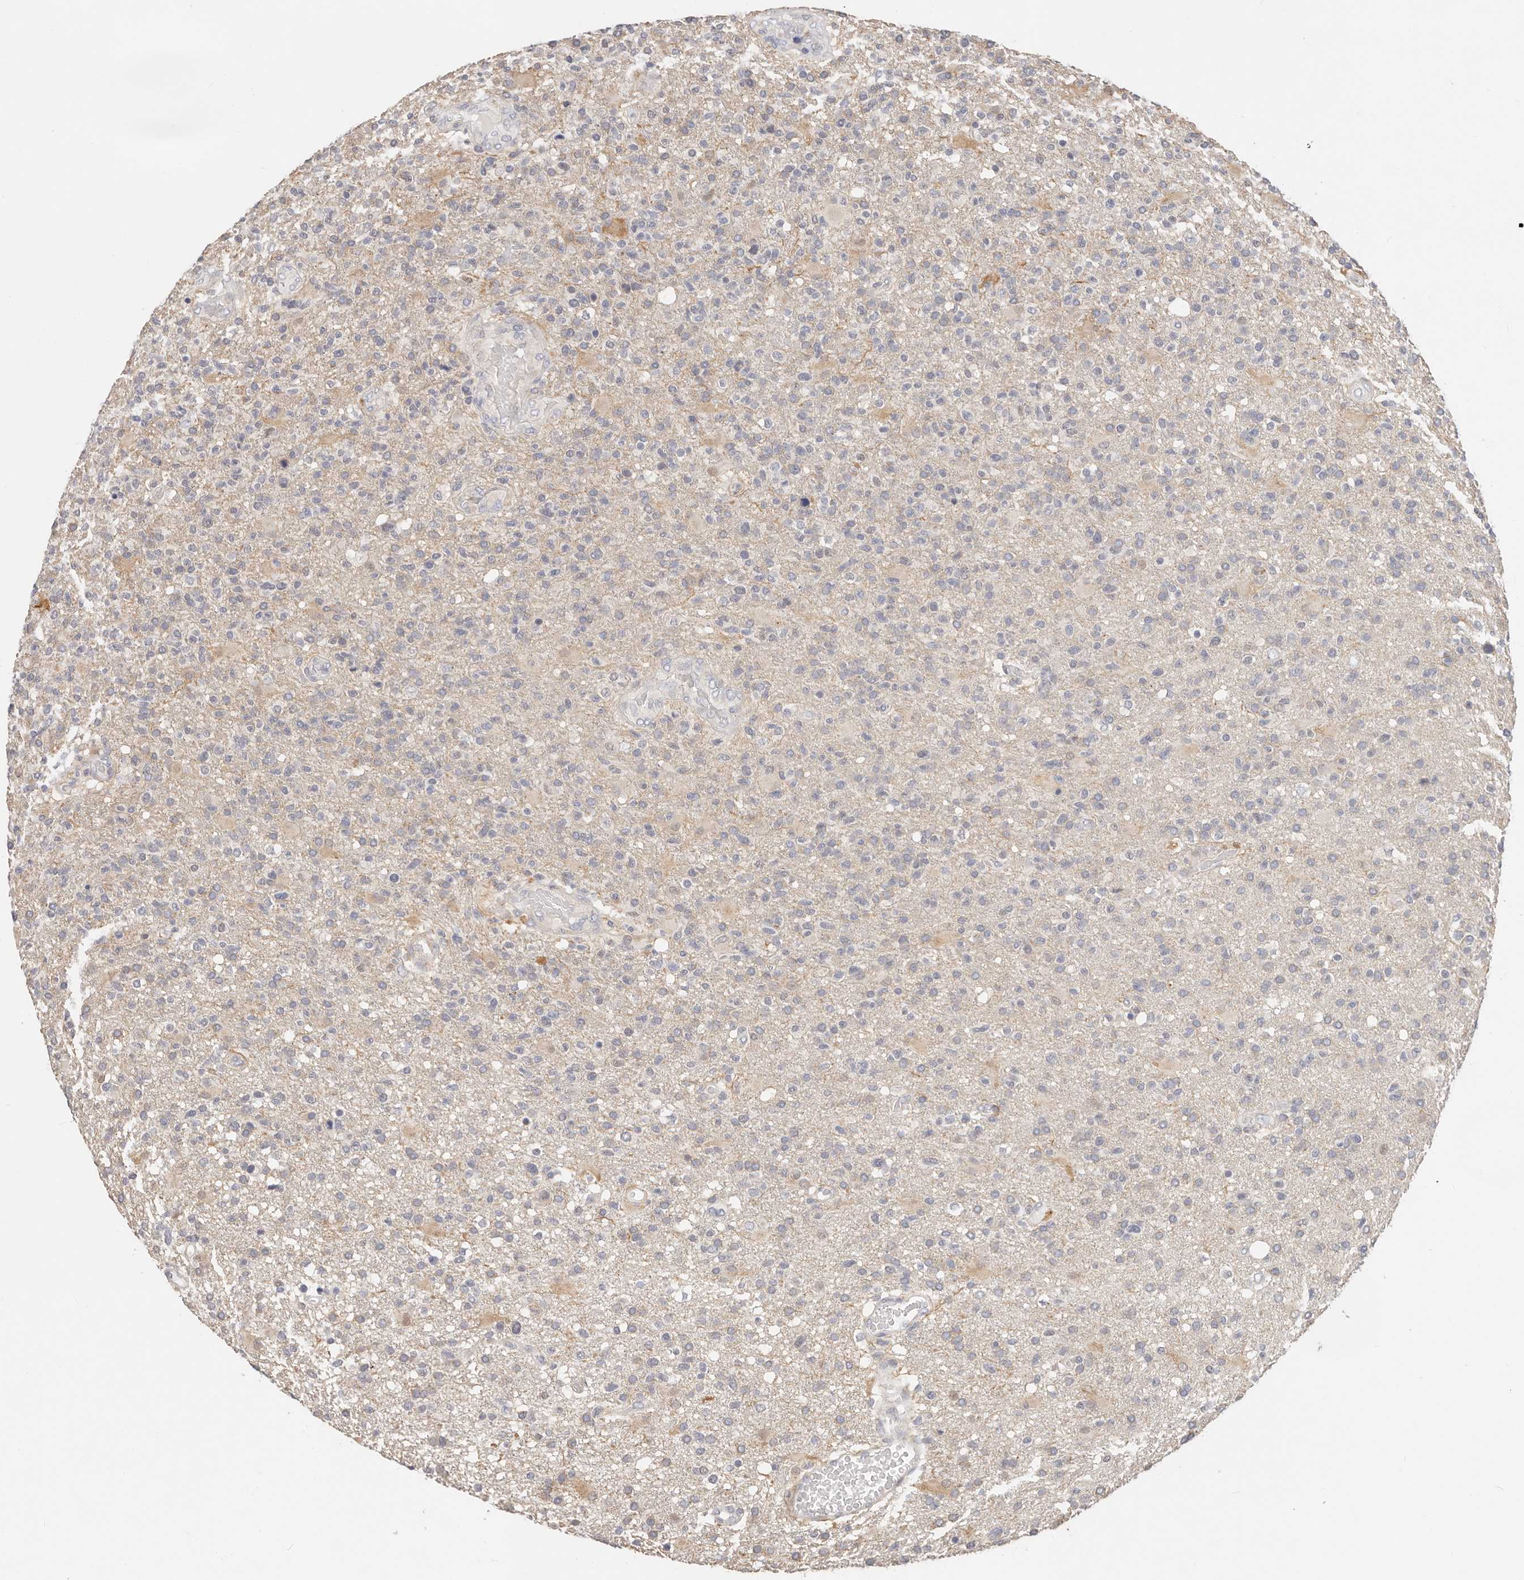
{"staining": {"intensity": "negative", "quantity": "none", "location": "none"}, "tissue": "glioma", "cell_type": "Tumor cells", "image_type": "cancer", "snomed": [{"axis": "morphology", "description": "Glioma, malignant, High grade"}, {"axis": "topography", "description": "Brain"}], "caption": "Micrograph shows no protein expression in tumor cells of glioma tissue.", "gene": "TMEM63B", "patient": {"sex": "male", "age": 72}}